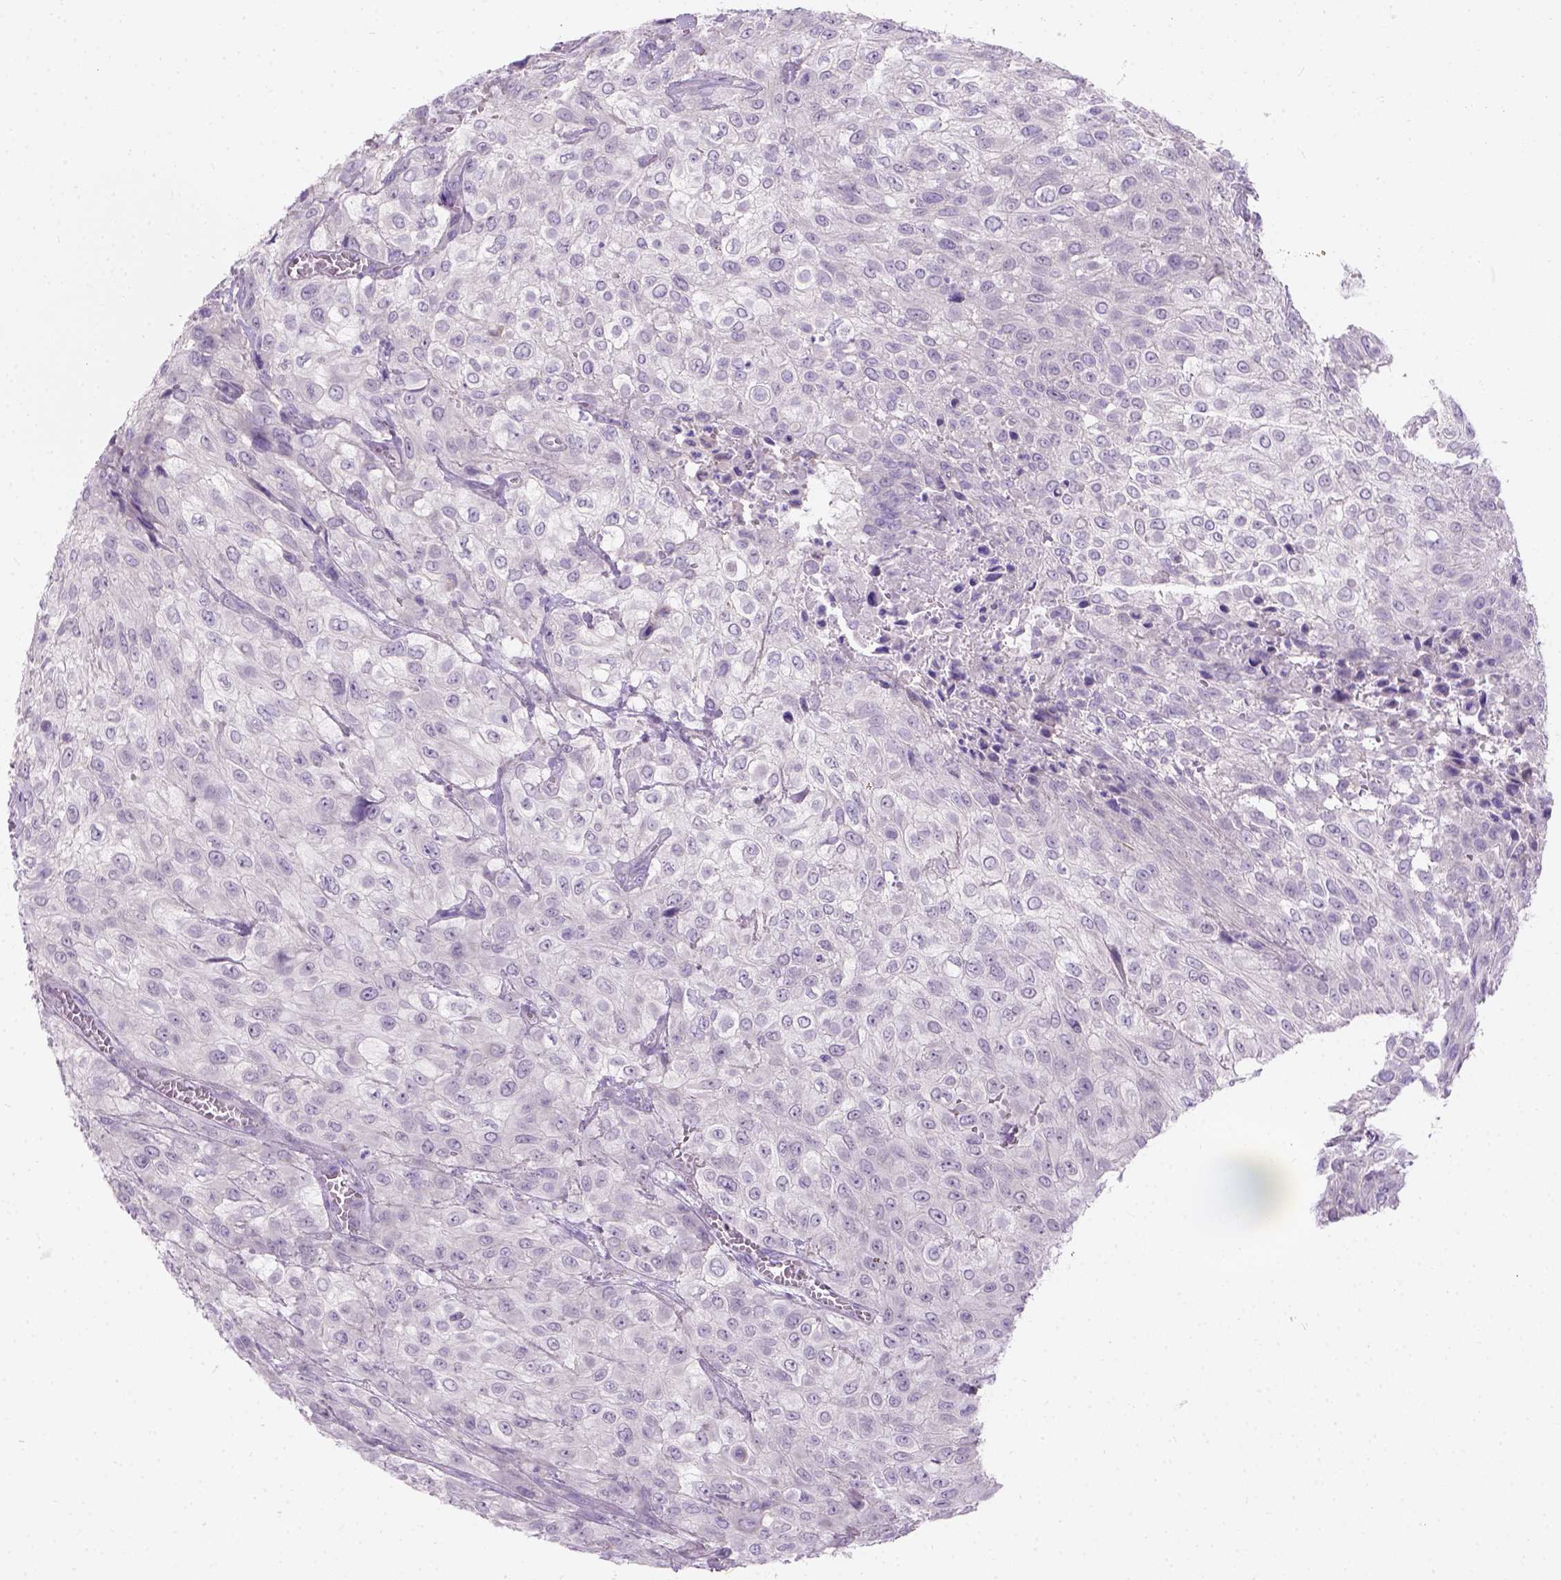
{"staining": {"intensity": "negative", "quantity": "none", "location": "none"}, "tissue": "urothelial cancer", "cell_type": "Tumor cells", "image_type": "cancer", "snomed": [{"axis": "morphology", "description": "Urothelial carcinoma, High grade"}, {"axis": "topography", "description": "Urinary bladder"}], "caption": "There is no significant positivity in tumor cells of urothelial cancer. Nuclei are stained in blue.", "gene": "C20orf144", "patient": {"sex": "male", "age": 57}}